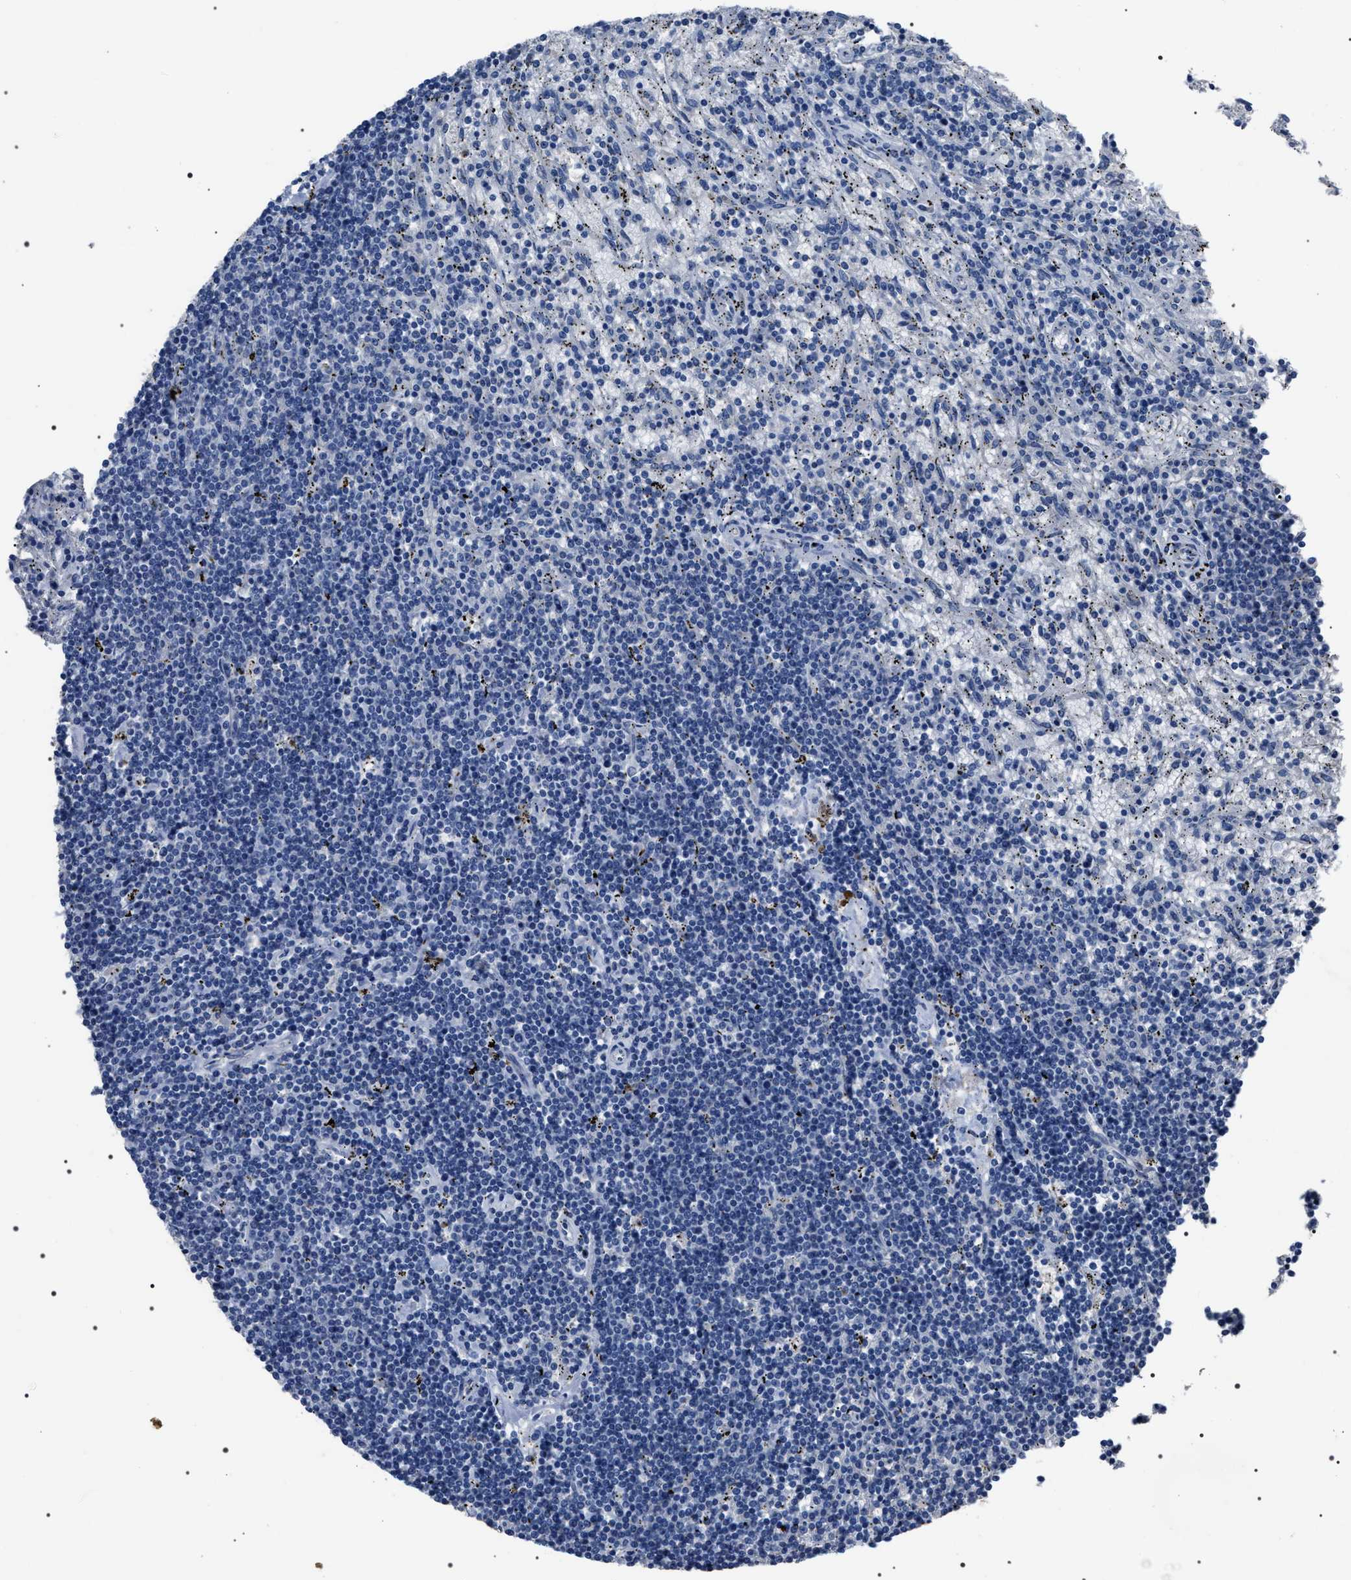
{"staining": {"intensity": "negative", "quantity": "none", "location": "none"}, "tissue": "lymphoma", "cell_type": "Tumor cells", "image_type": "cancer", "snomed": [{"axis": "morphology", "description": "Malignant lymphoma, non-Hodgkin's type, Low grade"}, {"axis": "topography", "description": "Spleen"}], "caption": "Protein analysis of lymphoma shows no significant staining in tumor cells.", "gene": "TRIM54", "patient": {"sex": "male", "age": 76}}